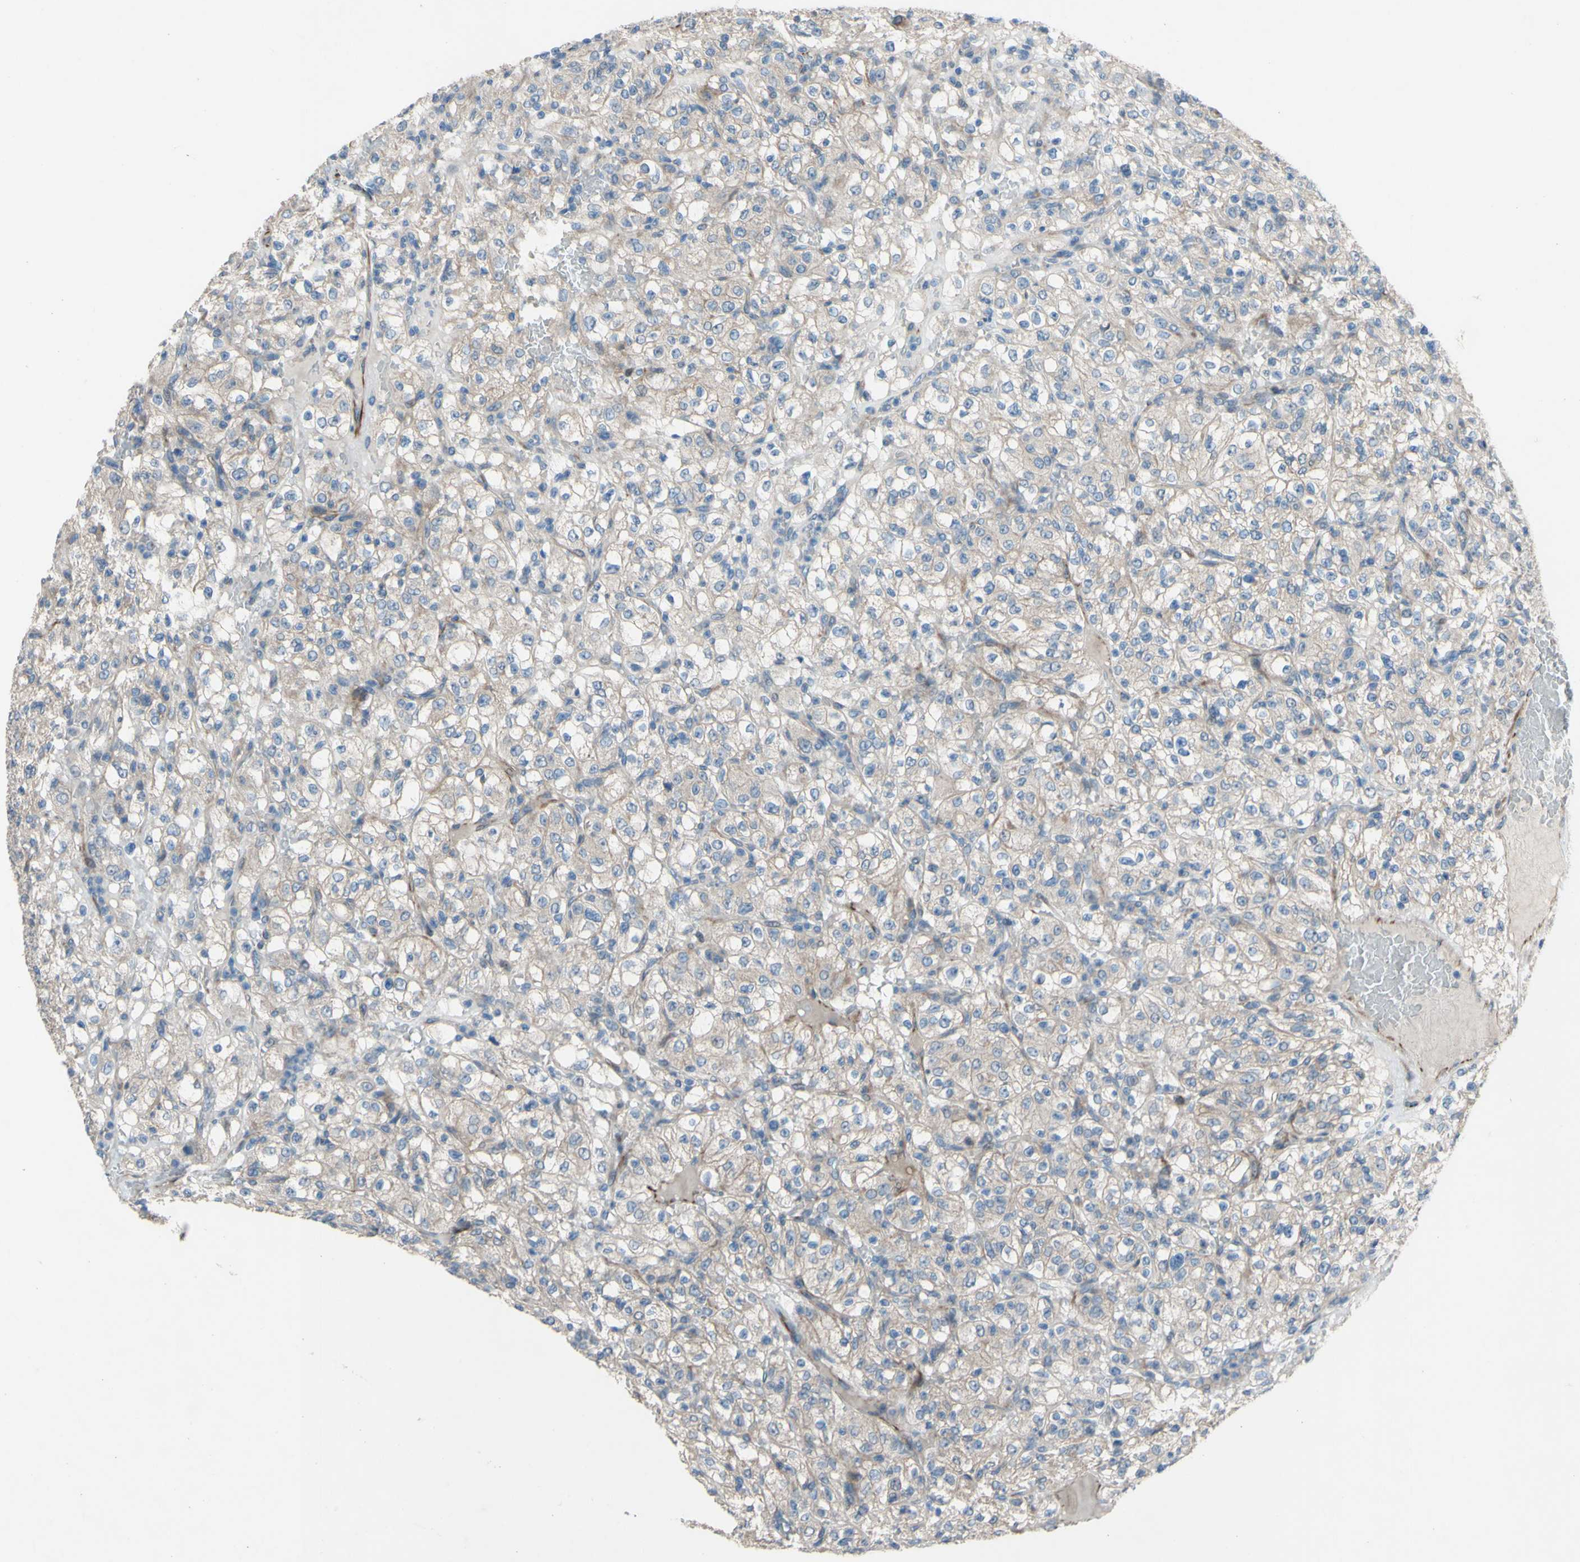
{"staining": {"intensity": "weak", "quantity": "<25%", "location": "cytoplasmic/membranous"}, "tissue": "renal cancer", "cell_type": "Tumor cells", "image_type": "cancer", "snomed": [{"axis": "morphology", "description": "Normal tissue, NOS"}, {"axis": "morphology", "description": "Adenocarcinoma, NOS"}, {"axis": "topography", "description": "Kidney"}], "caption": "Renal cancer (adenocarcinoma) stained for a protein using immunohistochemistry (IHC) shows no staining tumor cells.", "gene": "CDCP1", "patient": {"sex": "female", "age": 72}}